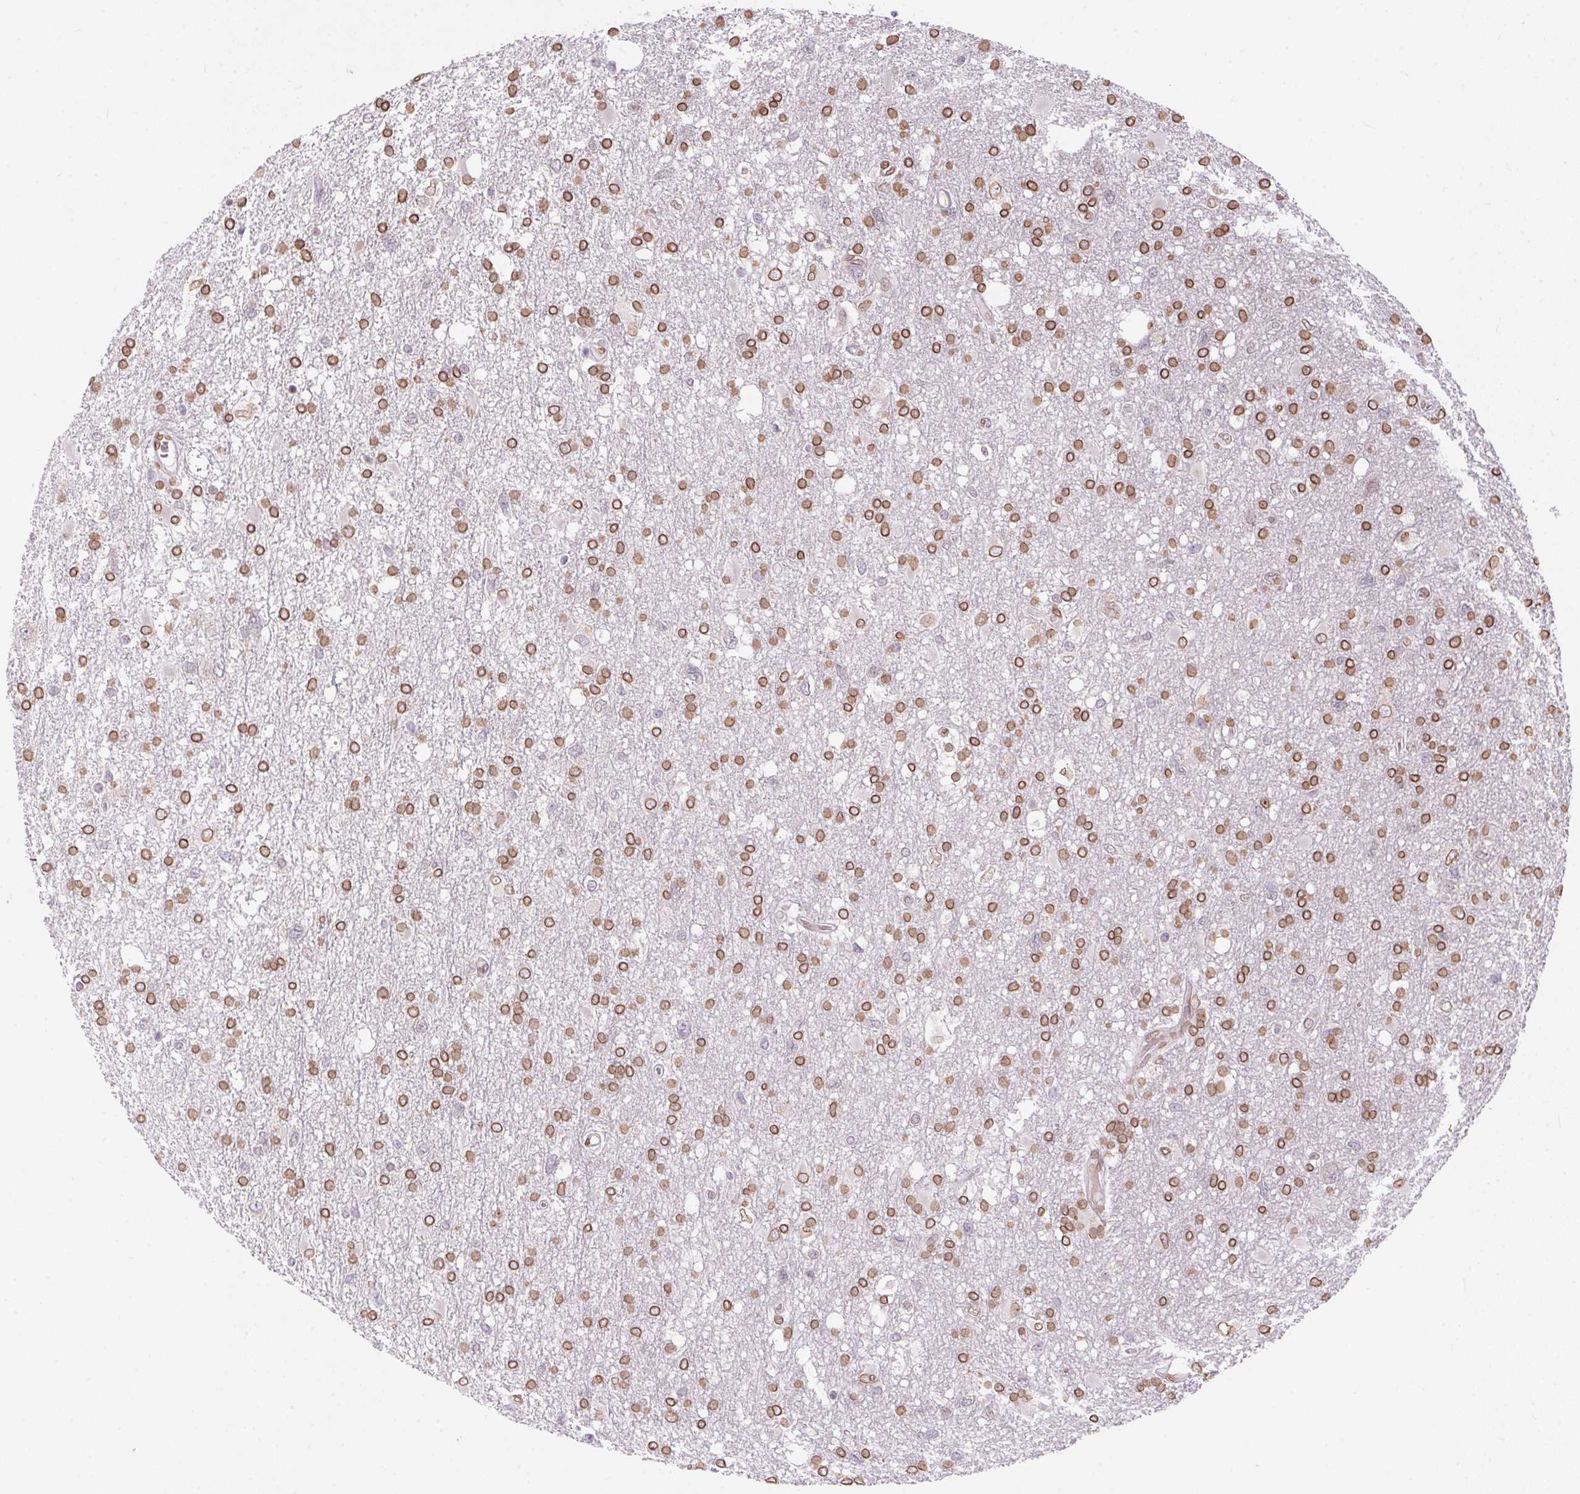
{"staining": {"intensity": "moderate", "quantity": ">75%", "location": "cytoplasmic/membranous,nuclear"}, "tissue": "glioma", "cell_type": "Tumor cells", "image_type": "cancer", "snomed": [{"axis": "morphology", "description": "Glioma, malignant, High grade"}, {"axis": "topography", "description": "Brain"}], "caption": "The immunohistochemical stain labels moderate cytoplasmic/membranous and nuclear expression in tumor cells of glioma tissue. The staining was performed using DAB, with brown indicating positive protein expression. Nuclei are stained blue with hematoxylin.", "gene": "TMEM175", "patient": {"sex": "male", "age": 61}}